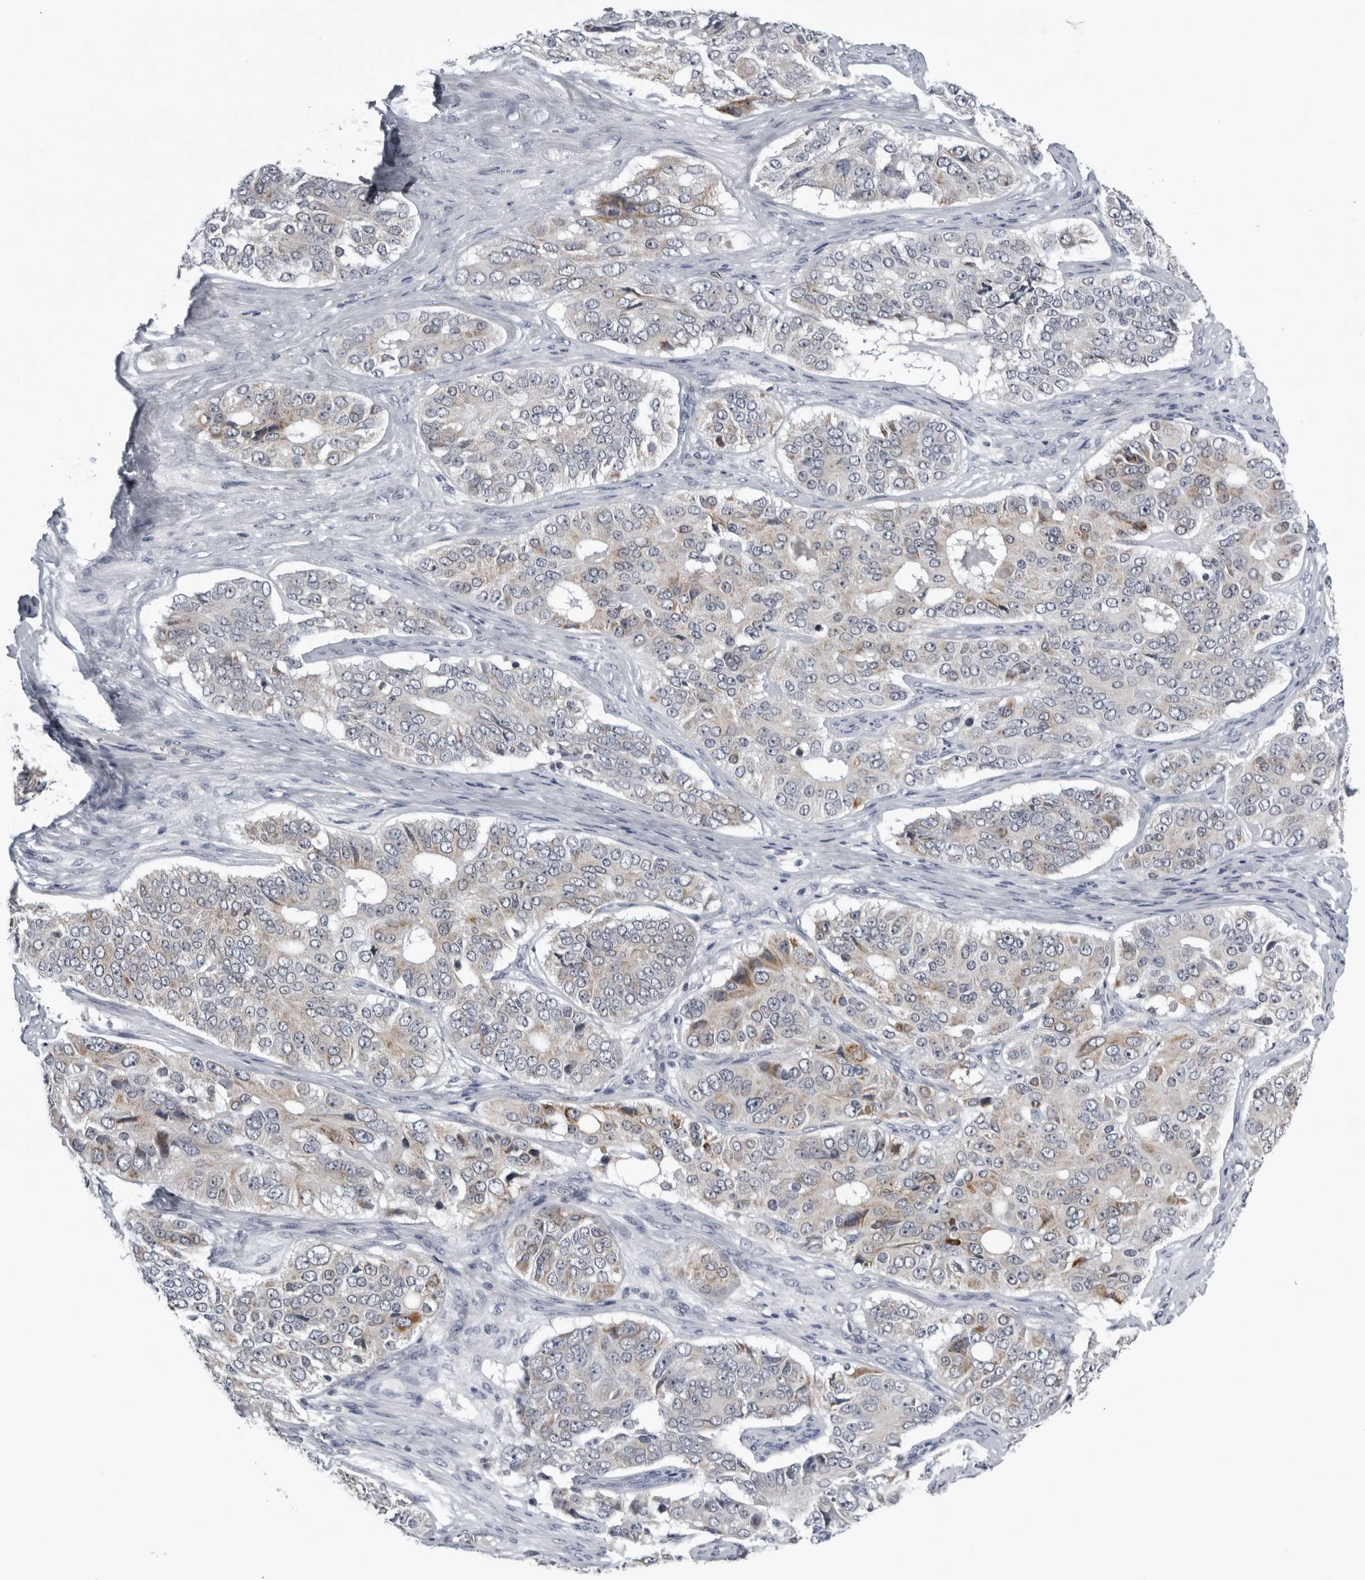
{"staining": {"intensity": "weak", "quantity": "<25%", "location": "cytoplasmic/membranous"}, "tissue": "ovarian cancer", "cell_type": "Tumor cells", "image_type": "cancer", "snomed": [{"axis": "morphology", "description": "Carcinoma, endometroid"}, {"axis": "topography", "description": "Ovary"}], "caption": "This histopathology image is of ovarian endometroid carcinoma stained with immunohistochemistry (IHC) to label a protein in brown with the nuclei are counter-stained blue. There is no positivity in tumor cells.", "gene": "CPT2", "patient": {"sex": "female", "age": 51}}